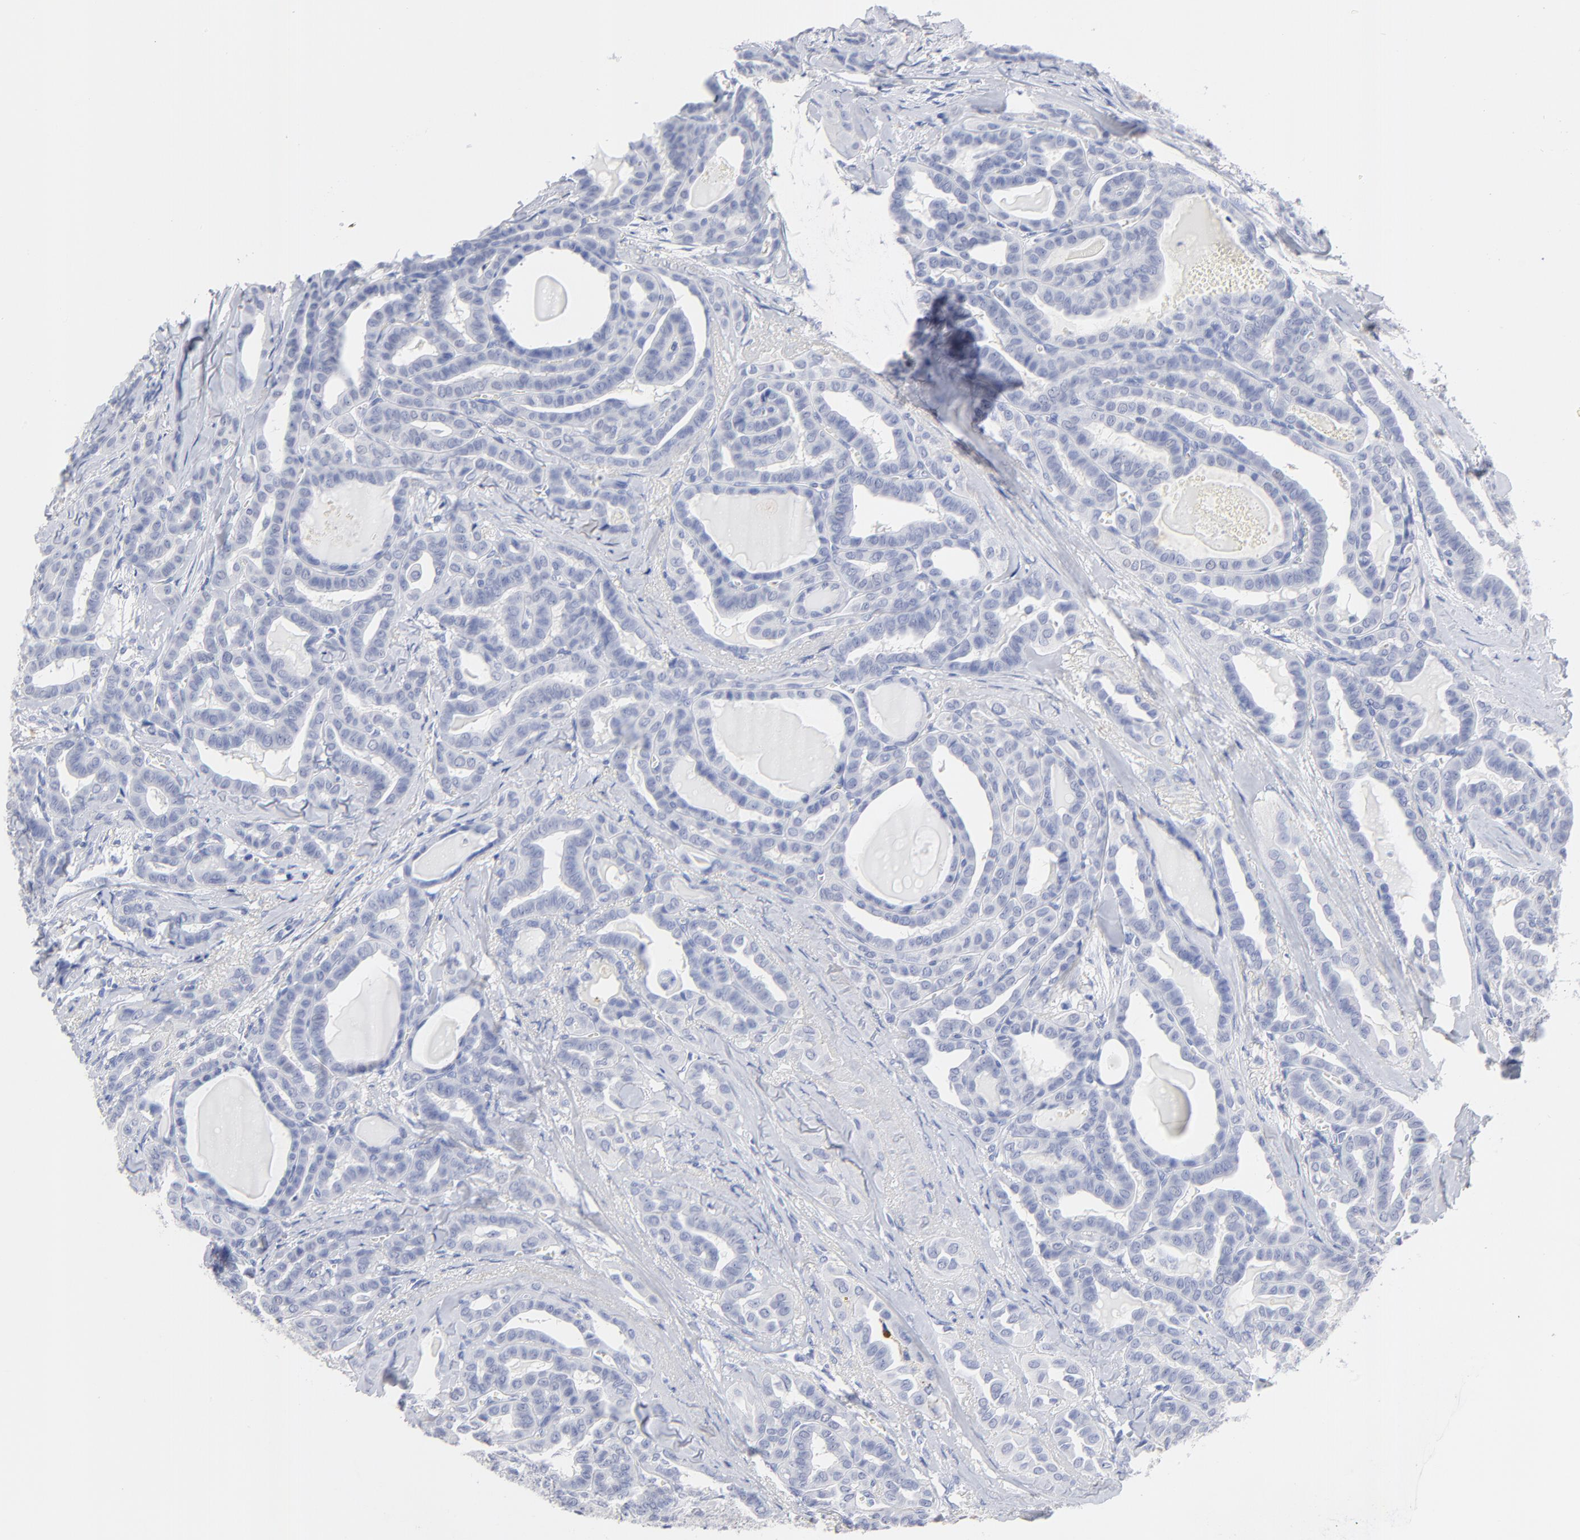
{"staining": {"intensity": "negative", "quantity": "none", "location": "none"}, "tissue": "thyroid cancer", "cell_type": "Tumor cells", "image_type": "cancer", "snomed": [{"axis": "morphology", "description": "Carcinoma, NOS"}, {"axis": "topography", "description": "Thyroid gland"}], "caption": "A high-resolution histopathology image shows immunohistochemistry staining of carcinoma (thyroid), which reveals no significant expression in tumor cells.", "gene": "ACY1", "patient": {"sex": "female", "age": 91}}